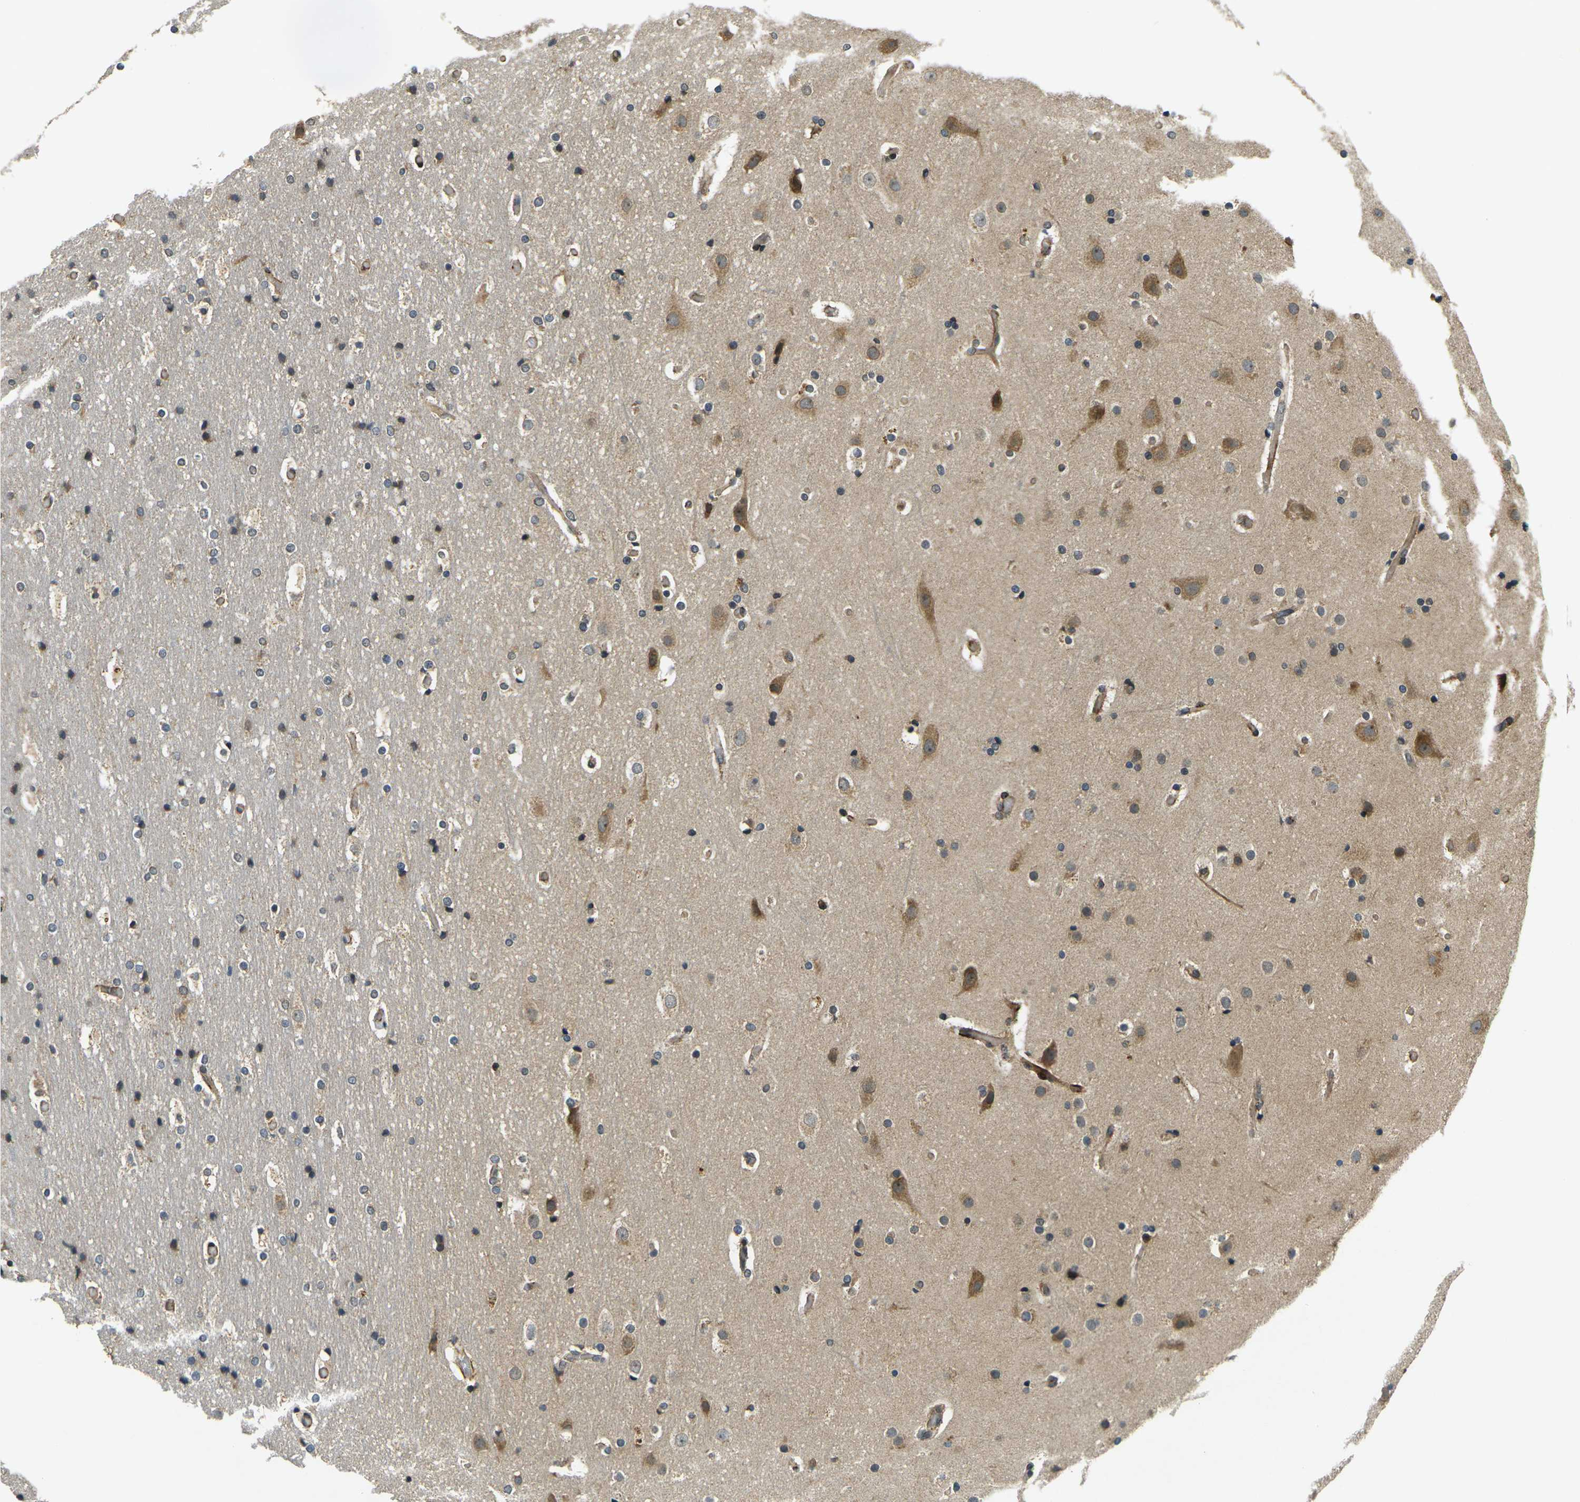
{"staining": {"intensity": "weak", "quantity": "25%-75%", "location": "cytoplasmic/membranous,nuclear"}, "tissue": "cerebral cortex", "cell_type": "Endothelial cells", "image_type": "normal", "snomed": [{"axis": "morphology", "description": "Normal tissue, NOS"}, {"axis": "topography", "description": "Cerebral cortex"}], "caption": "A high-resolution photomicrograph shows immunohistochemistry (IHC) staining of unremarkable cerebral cortex, which displays weak cytoplasmic/membranous,nuclear positivity in approximately 25%-75% of endothelial cells.", "gene": "FUT11", "patient": {"sex": "male", "age": 57}}